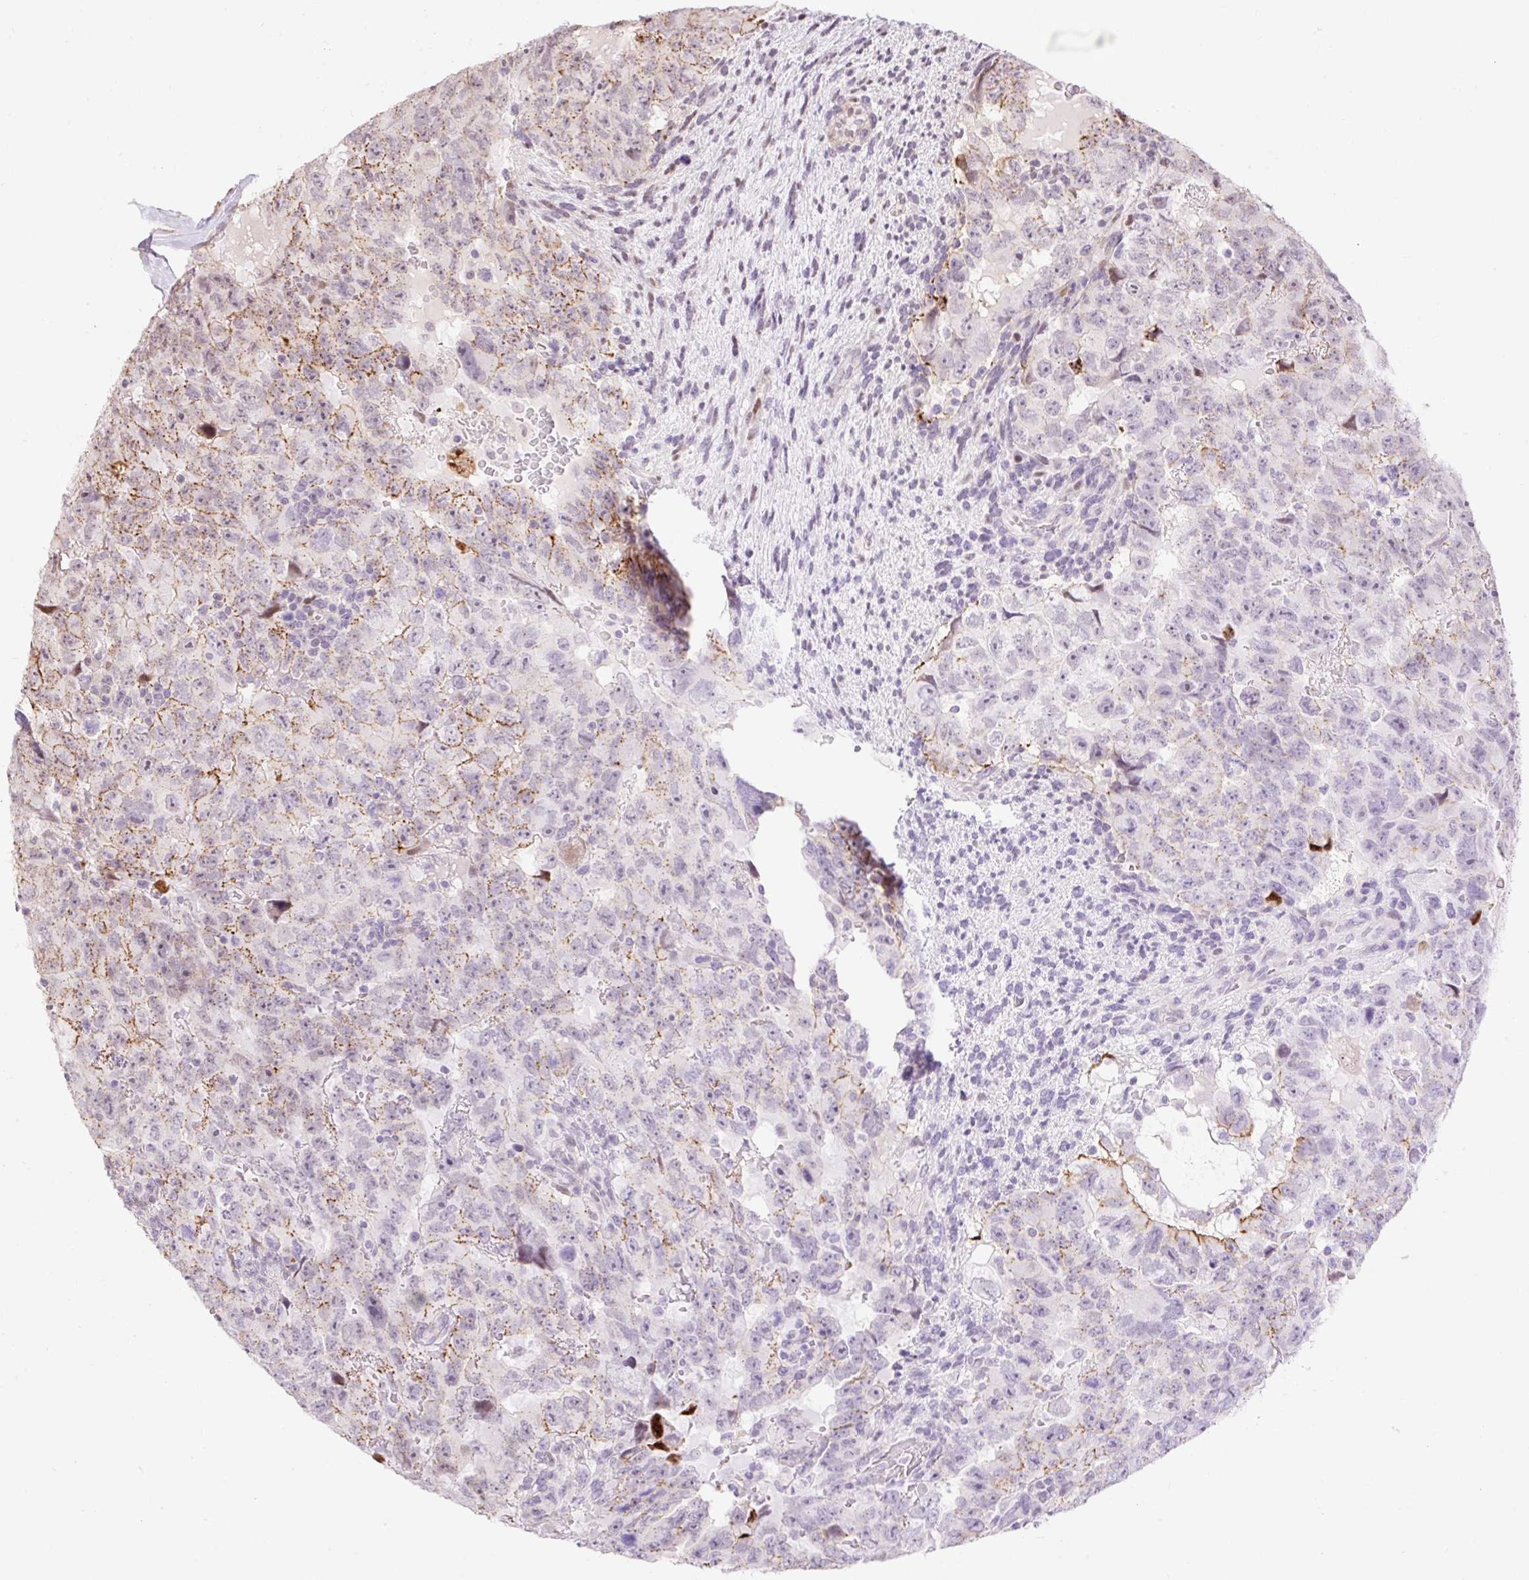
{"staining": {"intensity": "moderate", "quantity": "<25%", "location": "cytoplasmic/membranous"}, "tissue": "testis cancer", "cell_type": "Tumor cells", "image_type": "cancer", "snomed": [{"axis": "morphology", "description": "Carcinoma, Embryonal, NOS"}, {"axis": "topography", "description": "Testis"}], "caption": "Protein analysis of testis embryonal carcinoma tissue demonstrates moderate cytoplasmic/membranous expression in approximately <25% of tumor cells.", "gene": "RIPPLY3", "patient": {"sex": "male", "age": 24}}